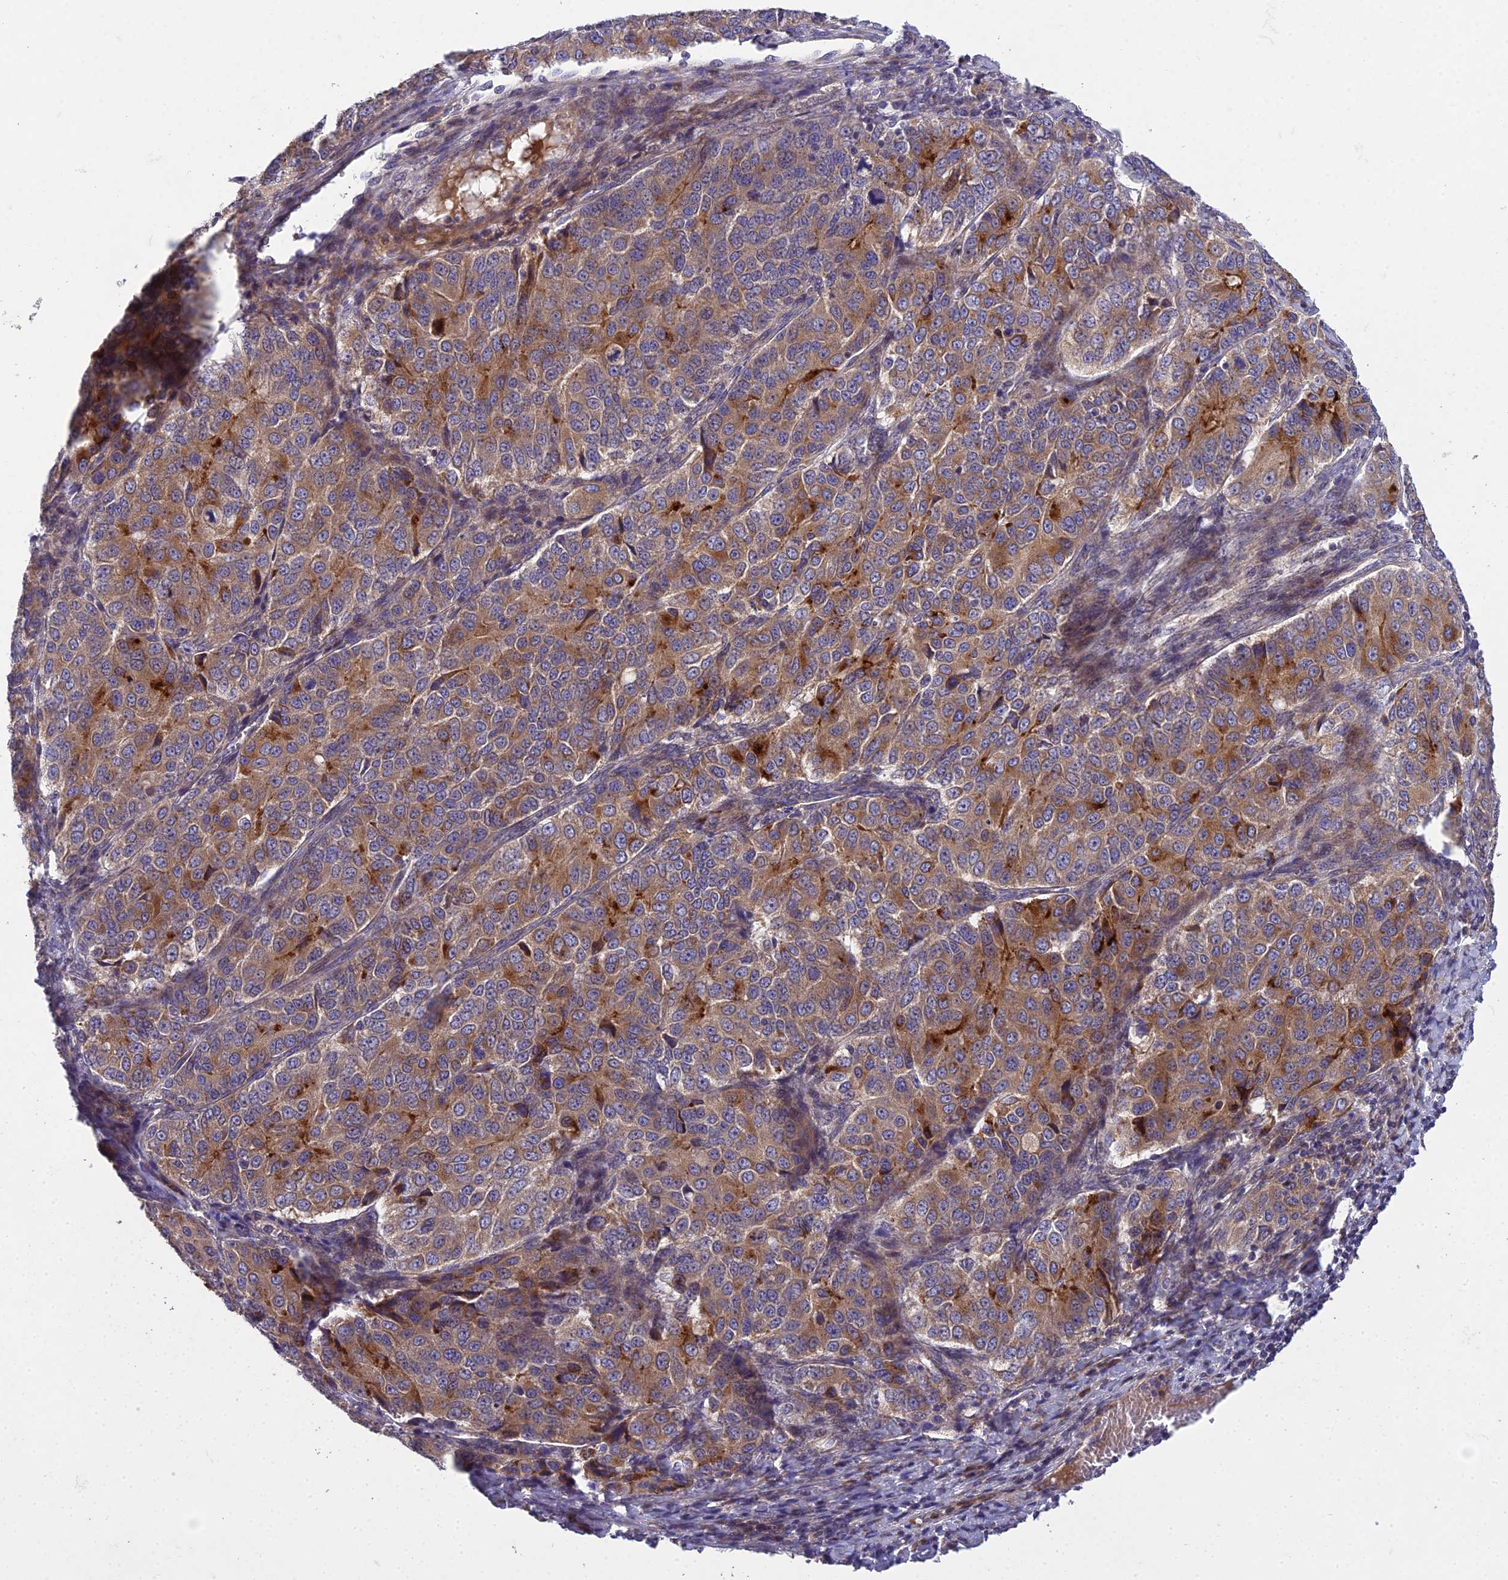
{"staining": {"intensity": "moderate", "quantity": ">75%", "location": "cytoplasmic/membranous"}, "tissue": "ovarian cancer", "cell_type": "Tumor cells", "image_type": "cancer", "snomed": [{"axis": "morphology", "description": "Carcinoma, endometroid"}, {"axis": "topography", "description": "Ovary"}], "caption": "Immunohistochemistry (IHC) of human endometroid carcinoma (ovarian) shows medium levels of moderate cytoplasmic/membranous staining in approximately >75% of tumor cells.", "gene": "ADIPOR2", "patient": {"sex": "female", "age": 51}}